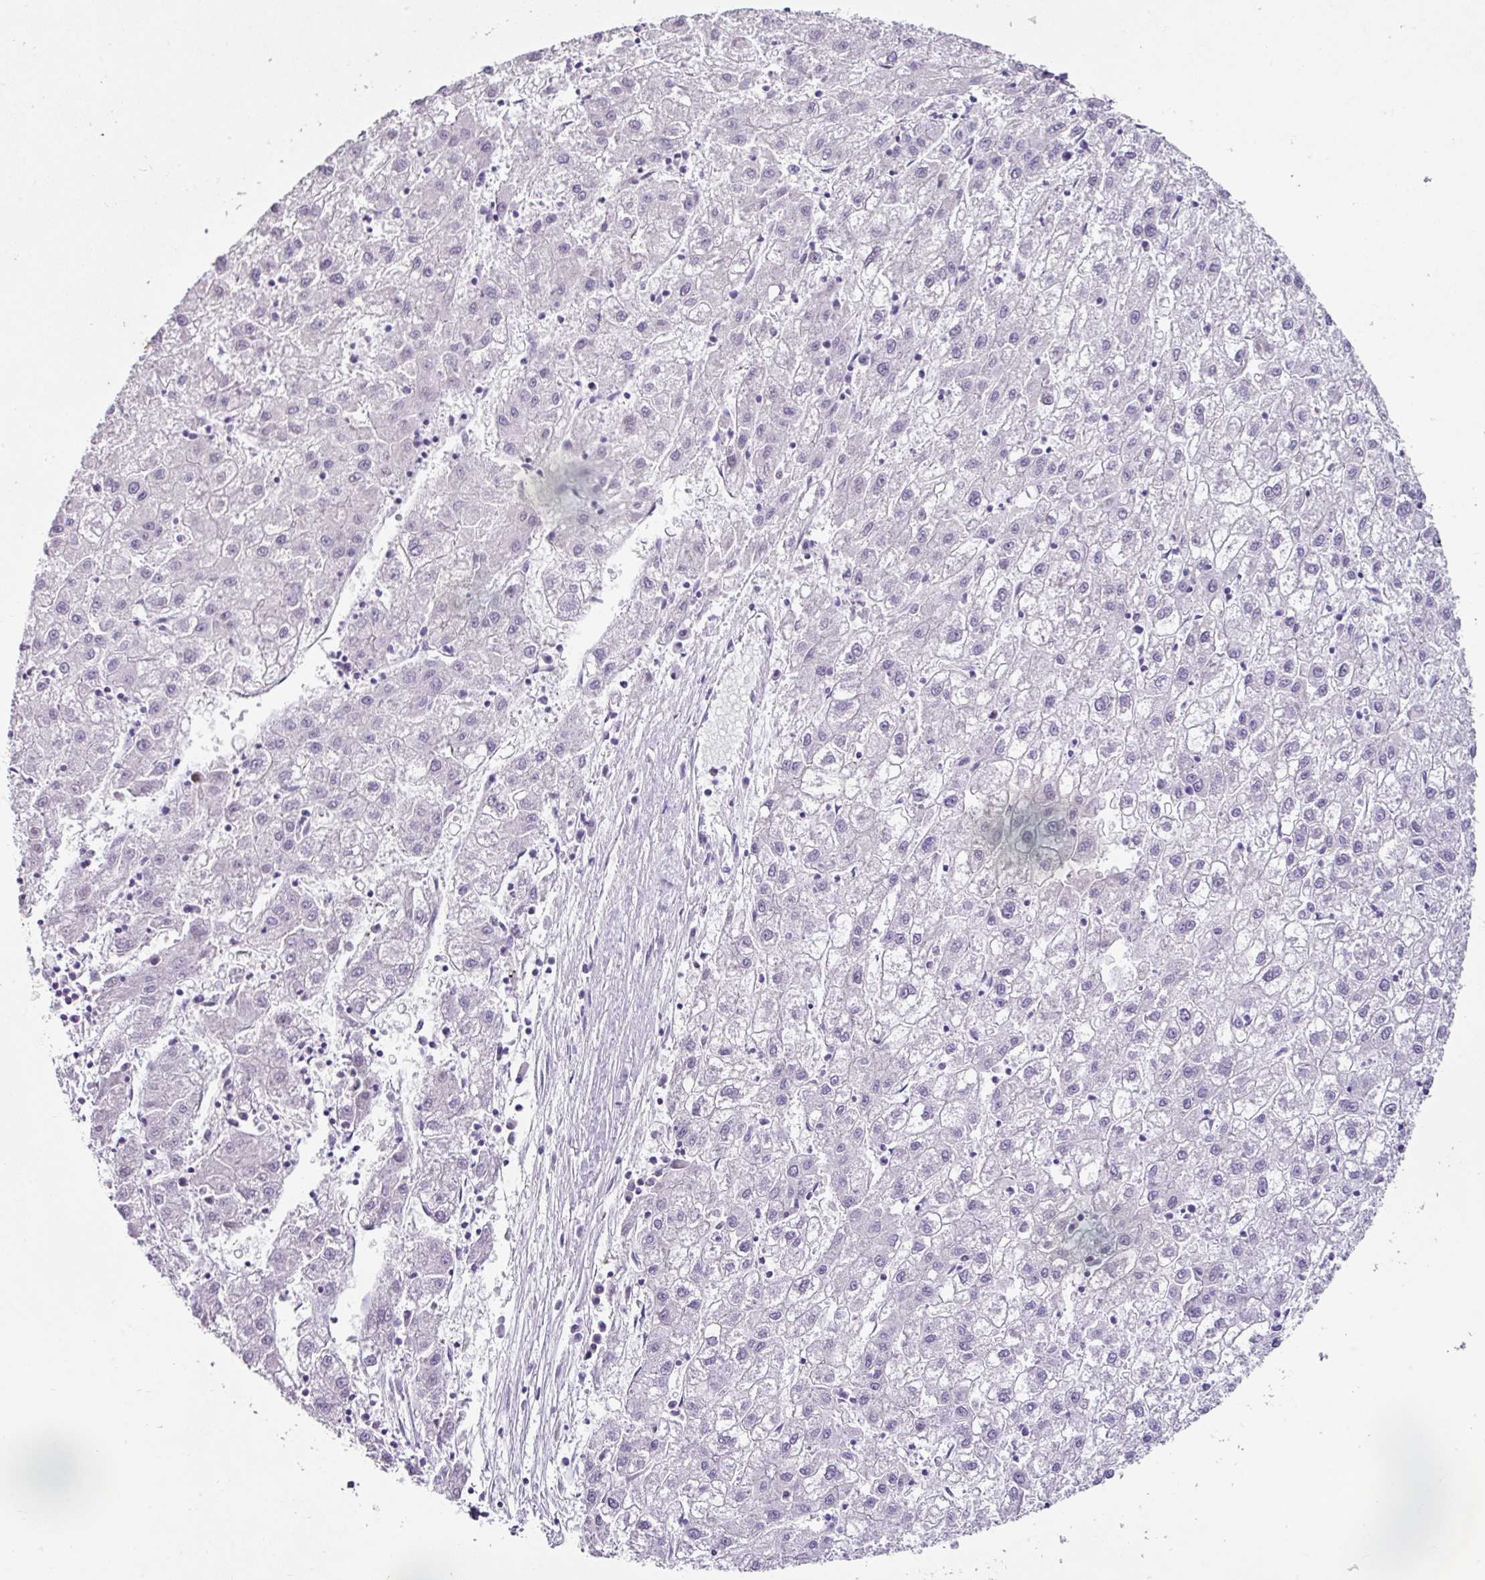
{"staining": {"intensity": "negative", "quantity": "none", "location": "none"}, "tissue": "liver cancer", "cell_type": "Tumor cells", "image_type": "cancer", "snomed": [{"axis": "morphology", "description": "Carcinoma, Hepatocellular, NOS"}, {"axis": "topography", "description": "Liver"}], "caption": "Immunohistochemical staining of human liver hepatocellular carcinoma shows no significant staining in tumor cells. (DAB (3,3'-diaminobenzidine) immunohistochemistry (IHC), high magnification).", "gene": "TRA2A", "patient": {"sex": "male", "age": 72}}